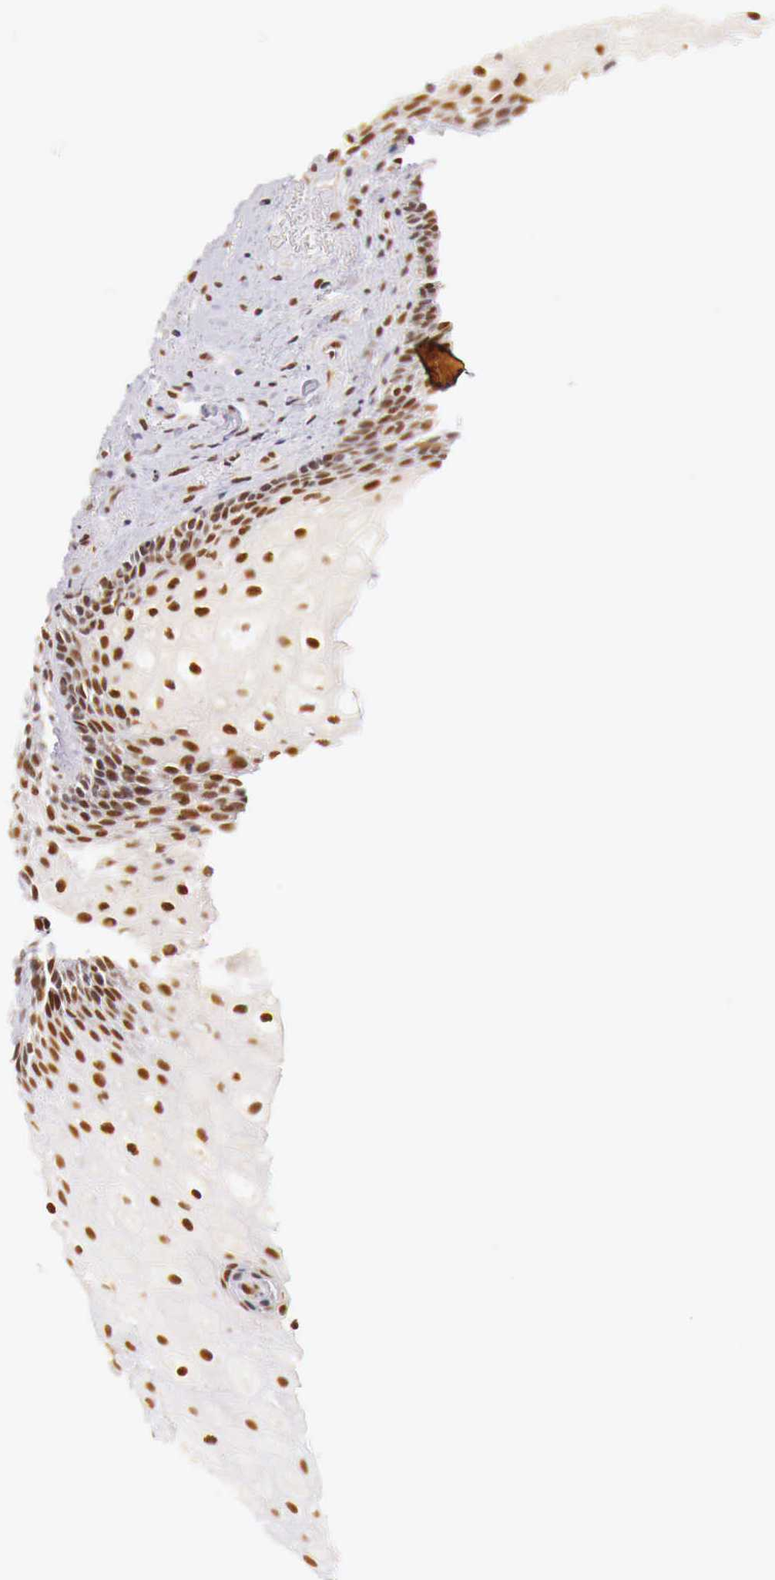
{"staining": {"intensity": "weak", "quantity": "25%-75%", "location": "cytoplasmic/membranous,nuclear"}, "tissue": "oral mucosa", "cell_type": "Squamous epithelial cells", "image_type": "normal", "snomed": [{"axis": "morphology", "description": "Normal tissue, NOS"}, {"axis": "topography", "description": "Oral tissue"}], "caption": "Approximately 25%-75% of squamous epithelial cells in benign human oral mucosa exhibit weak cytoplasmic/membranous,nuclear protein staining as visualized by brown immunohistochemical staining.", "gene": "GPKOW", "patient": {"sex": "female", "age": 79}}